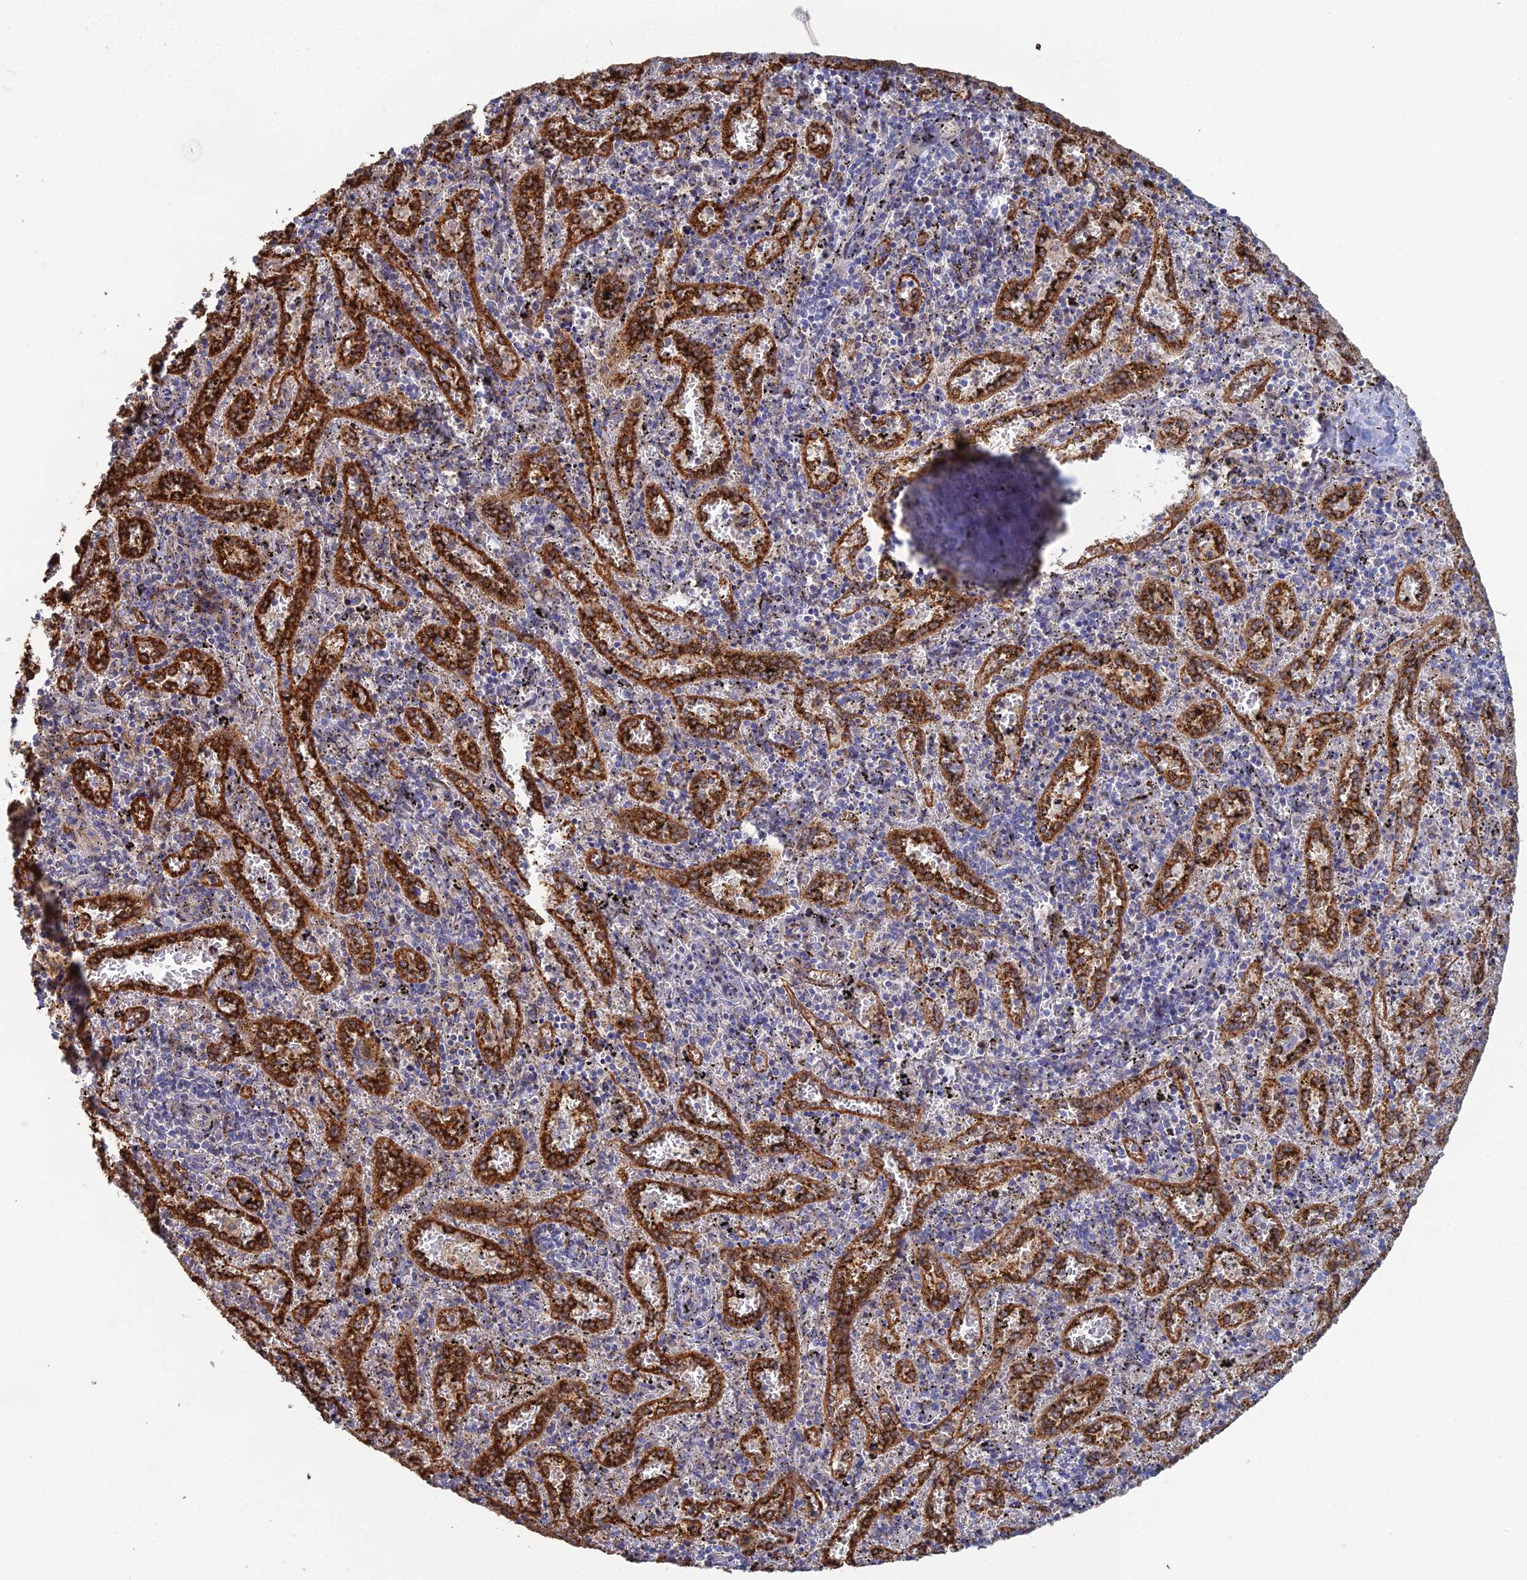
{"staining": {"intensity": "negative", "quantity": "none", "location": "none"}, "tissue": "spleen", "cell_type": "Cells in red pulp", "image_type": "normal", "snomed": [{"axis": "morphology", "description": "Normal tissue, NOS"}, {"axis": "topography", "description": "Spleen"}], "caption": "An image of spleen stained for a protein shows no brown staining in cells in red pulp. The staining was performed using DAB (3,3'-diaminobenzidine) to visualize the protein expression in brown, while the nuclei were stained in blue with hematoxylin (Magnification: 20x).", "gene": "TRAPPC6A", "patient": {"sex": "male", "age": 11}}